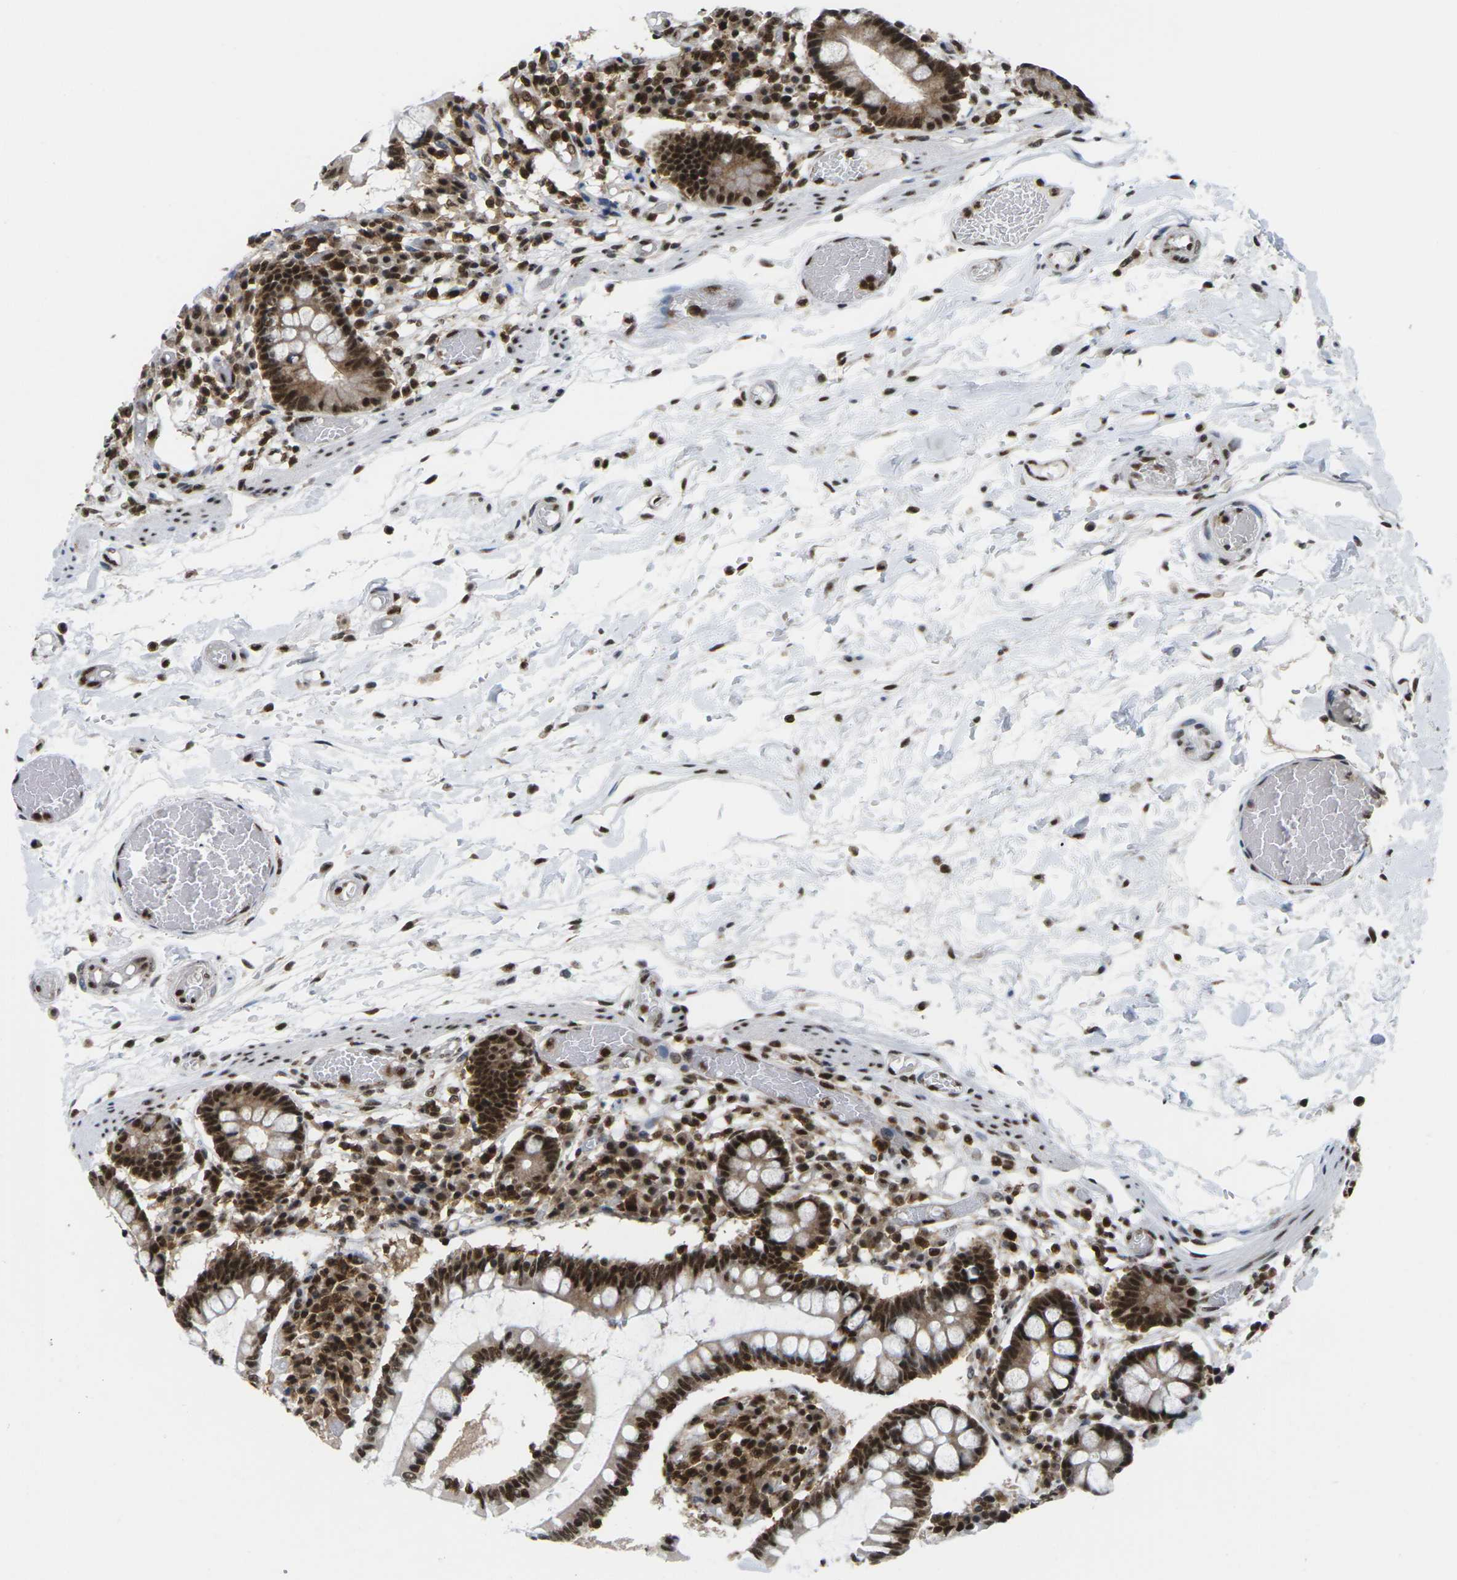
{"staining": {"intensity": "strong", "quantity": ">75%", "location": "cytoplasmic/membranous,nuclear"}, "tissue": "small intestine", "cell_type": "Glandular cells", "image_type": "normal", "snomed": [{"axis": "morphology", "description": "Normal tissue, NOS"}, {"axis": "topography", "description": "Small intestine"}], "caption": "High-magnification brightfield microscopy of unremarkable small intestine stained with DAB (brown) and counterstained with hematoxylin (blue). glandular cells exhibit strong cytoplasmic/membranous,nuclear positivity is appreciated in approximately>75% of cells.", "gene": "MAGOH", "patient": {"sex": "female", "age": 61}}